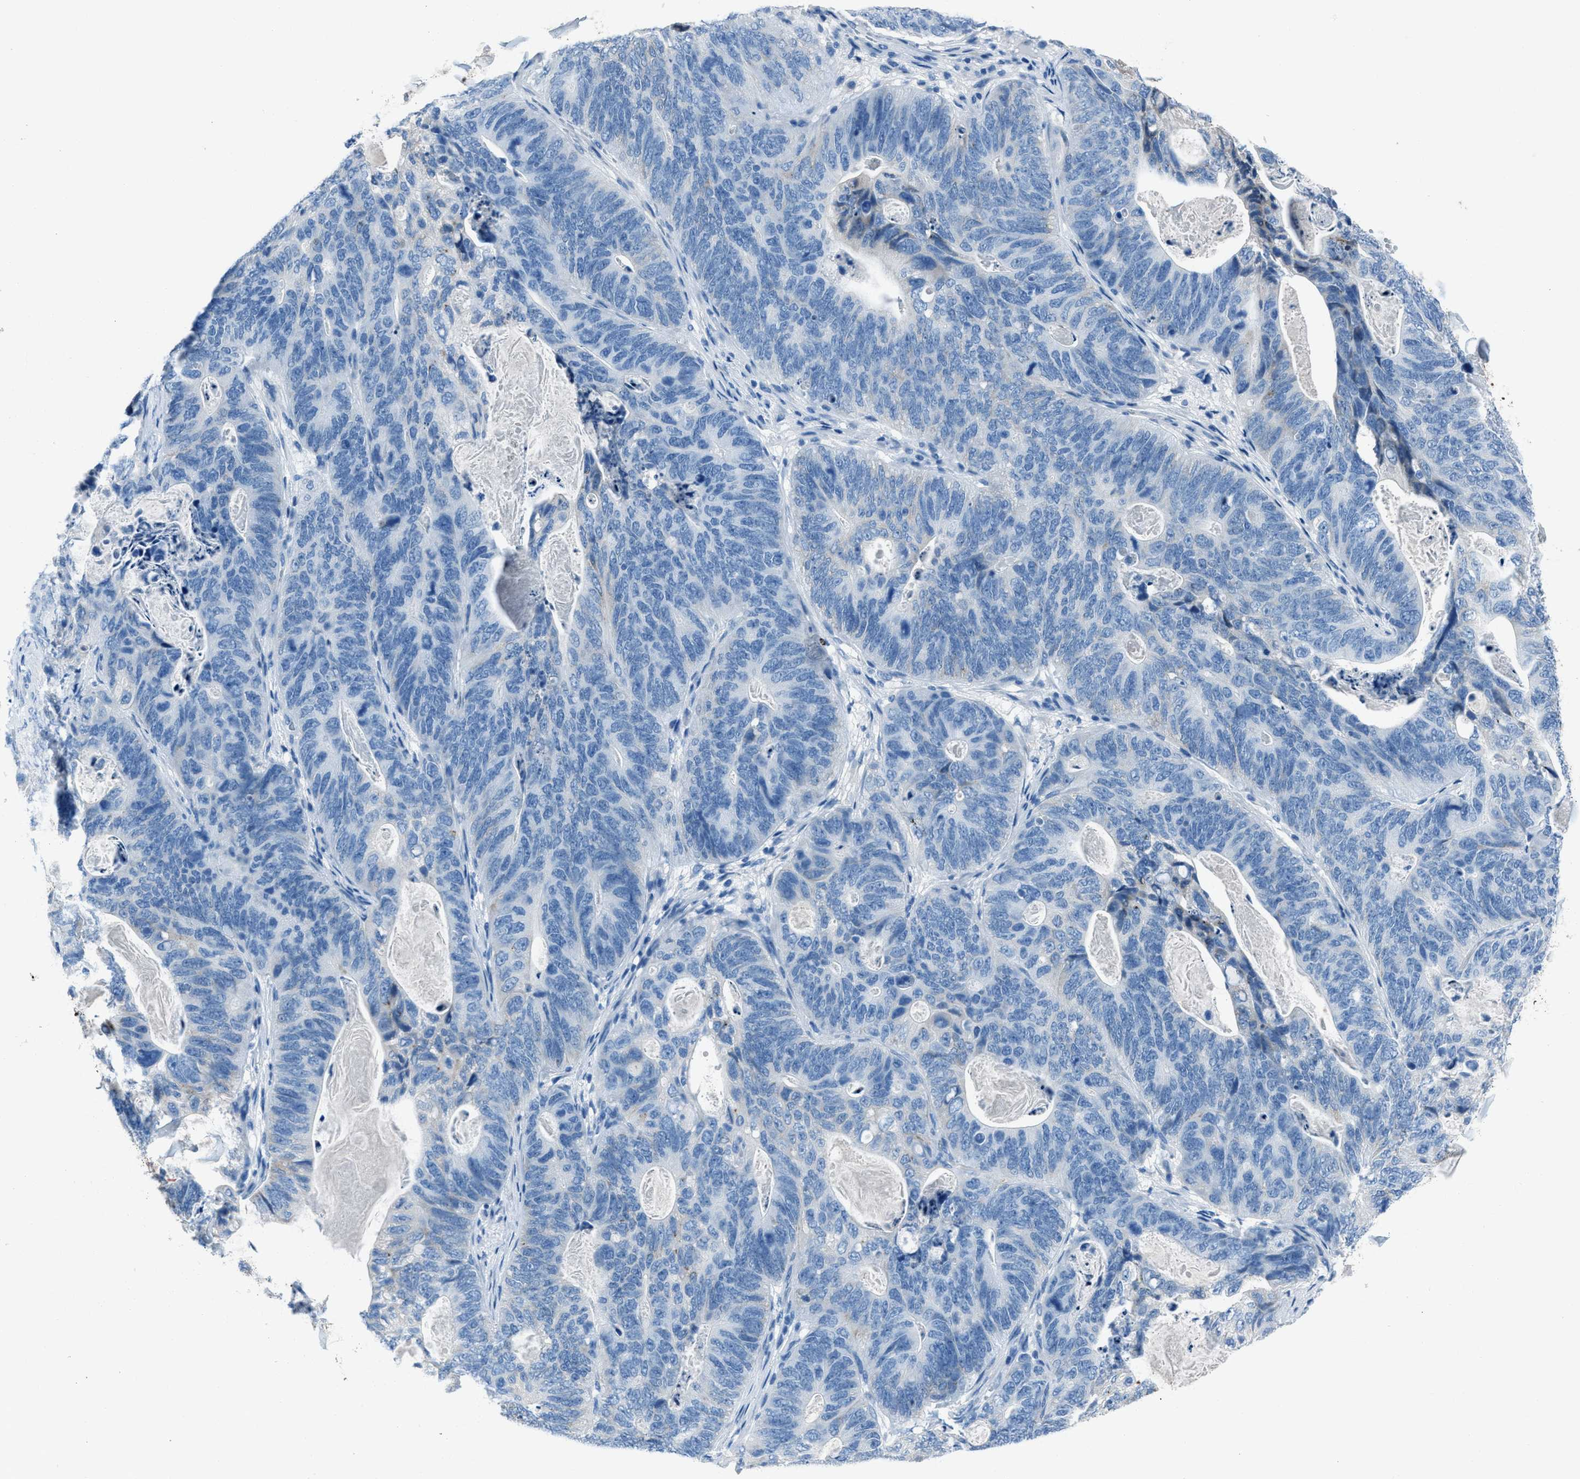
{"staining": {"intensity": "negative", "quantity": "none", "location": "none"}, "tissue": "stomach cancer", "cell_type": "Tumor cells", "image_type": "cancer", "snomed": [{"axis": "morphology", "description": "Normal tissue, NOS"}, {"axis": "morphology", "description": "Adenocarcinoma, NOS"}, {"axis": "topography", "description": "Stomach"}], "caption": "High magnification brightfield microscopy of stomach cancer (adenocarcinoma) stained with DAB (brown) and counterstained with hematoxylin (blue): tumor cells show no significant expression.", "gene": "AMACR", "patient": {"sex": "female", "age": 89}}